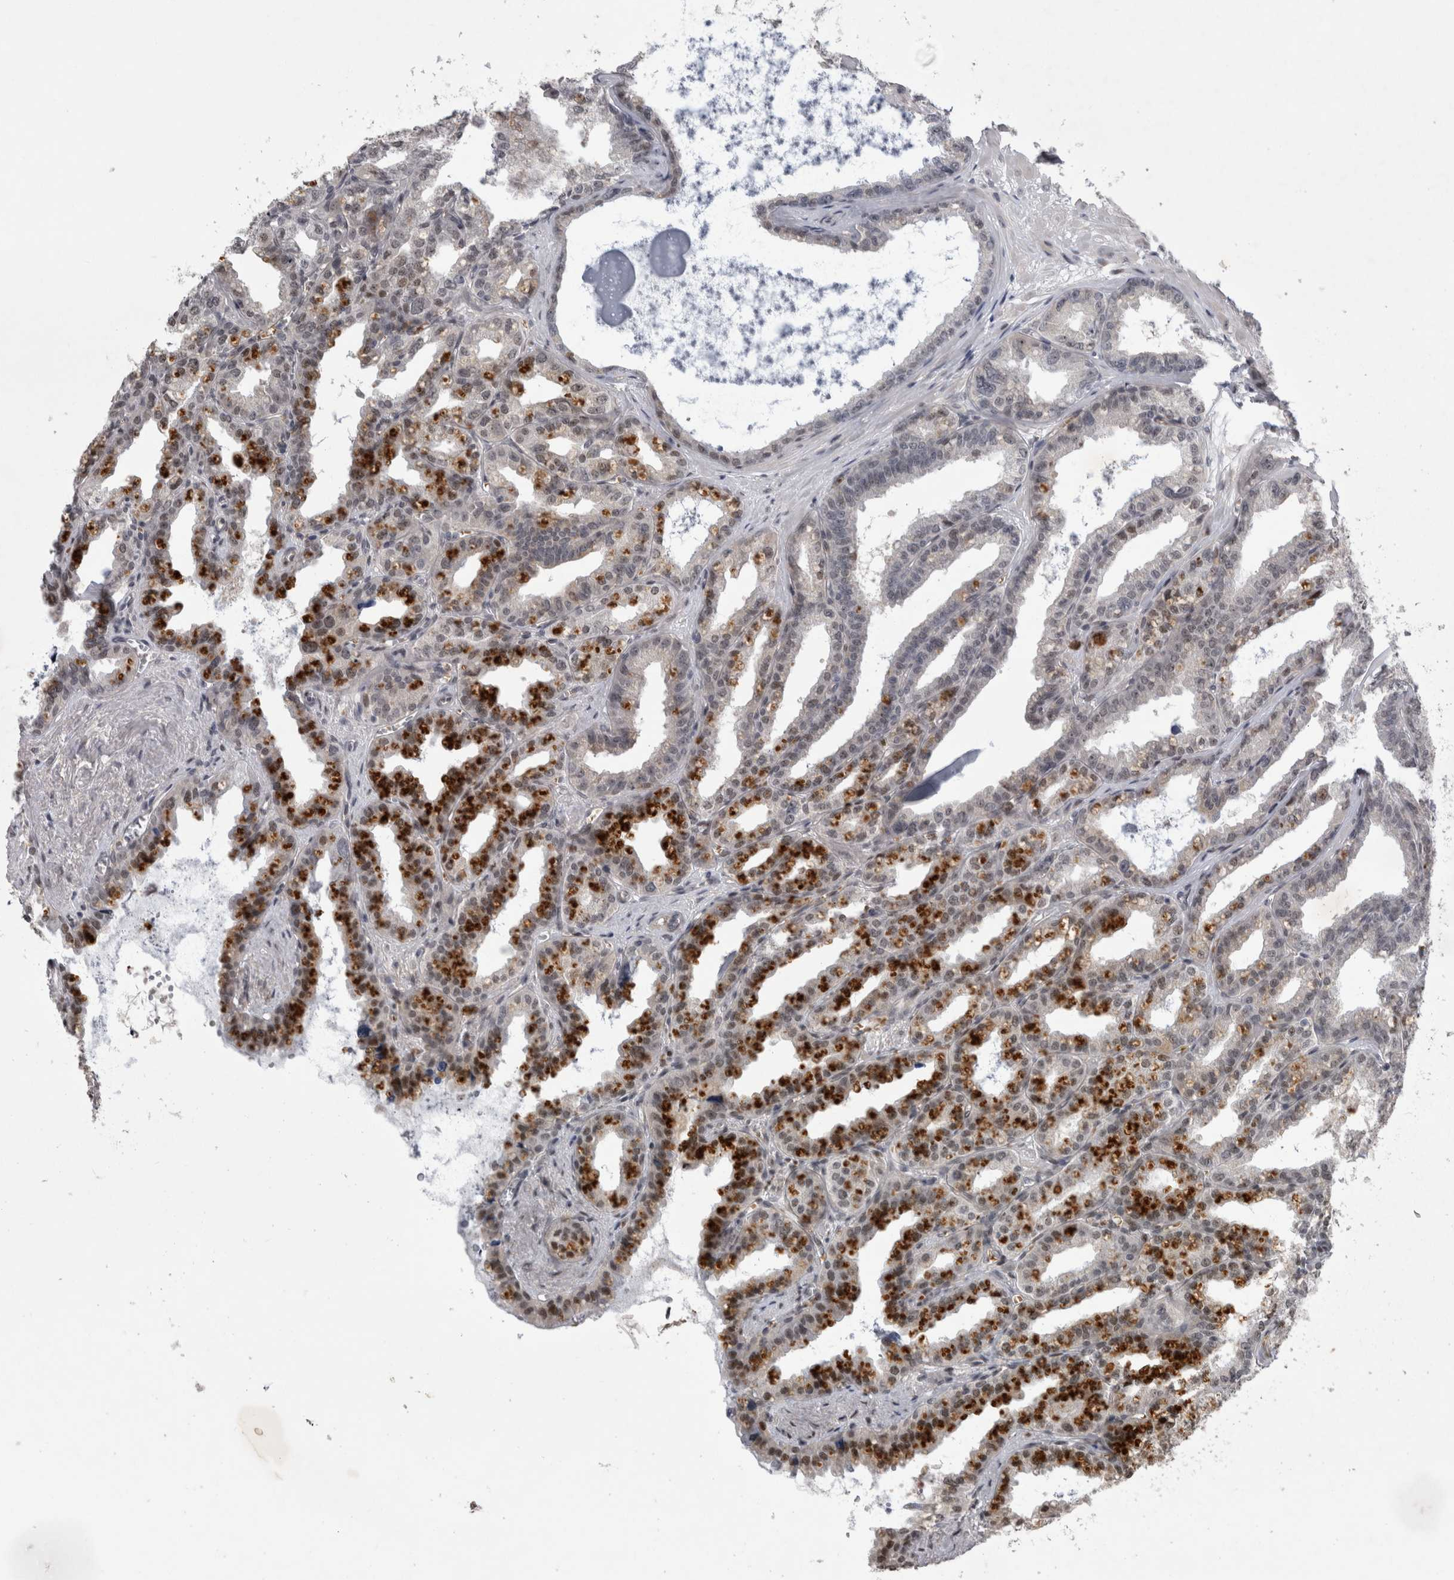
{"staining": {"intensity": "weak", "quantity": "25%-75%", "location": "cytoplasmic/membranous"}, "tissue": "seminal vesicle", "cell_type": "Glandular cells", "image_type": "normal", "snomed": [{"axis": "morphology", "description": "Normal tissue, NOS"}, {"axis": "topography", "description": "Prostate"}, {"axis": "topography", "description": "Seminal veicle"}], "caption": "DAB immunohistochemical staining of benign seminal vesicle displays weak cytoplasmic/membranous protein expression in about 25%-75% of glandular cells.", "gene": "IFI44", "patient": {"sex": "male", "age": 51}}